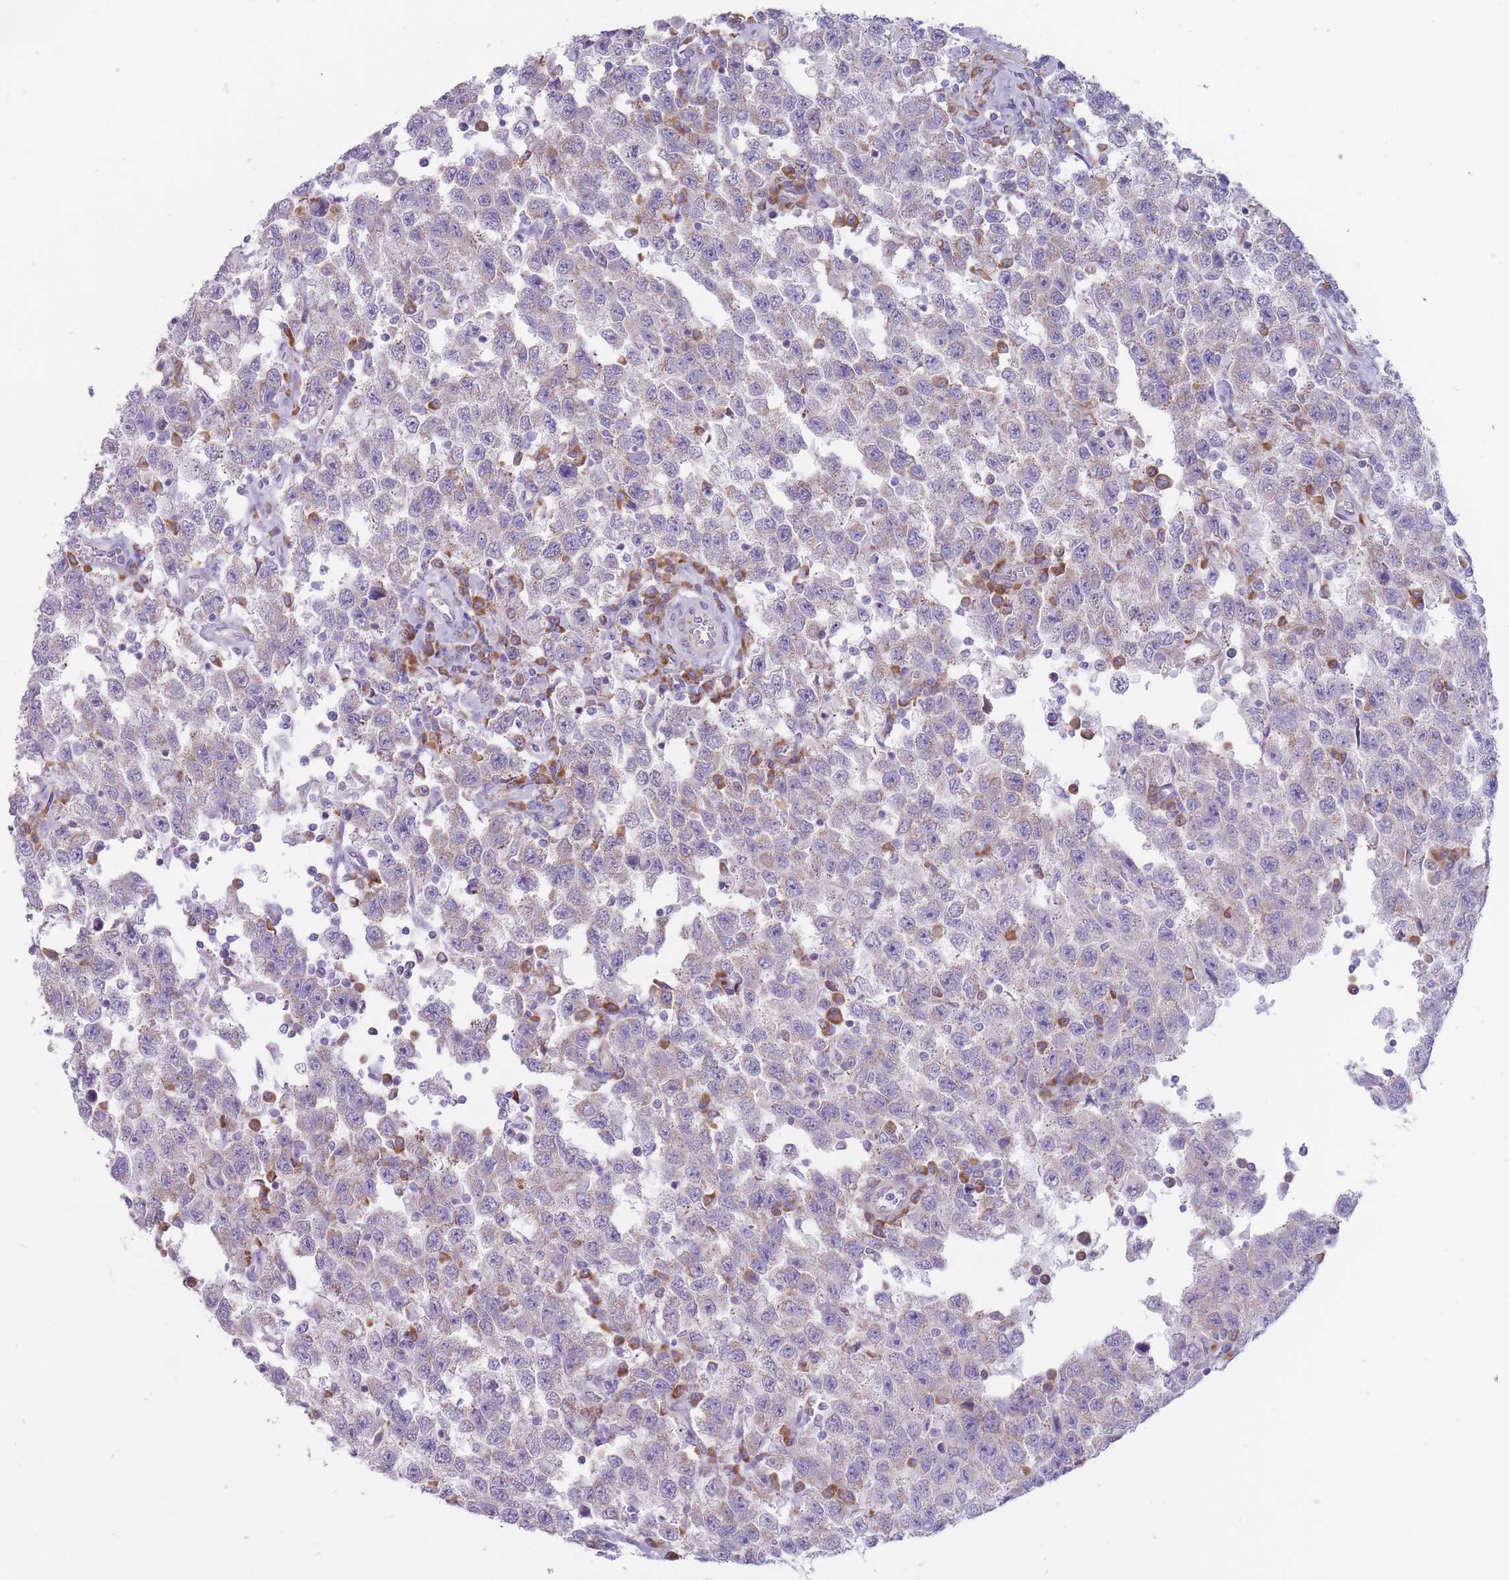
{"staining": {"intensity": "weak", "quantity": "<25%", "location": "cytoplasmic/membranous"}, "tissue": "testis cancer", "cell_type": "Tumor cells", "image_type": "cancer", "snomed": [{"axis": "morphology", "description": "Seminoma, NOS"}, {"axis": "topography", "description": "Testis"}], "caption": "Tumor cells show no significant staining in testis seminoma.", "gene": "RPL18", "patient": {"sex": "male", "age": 41}}